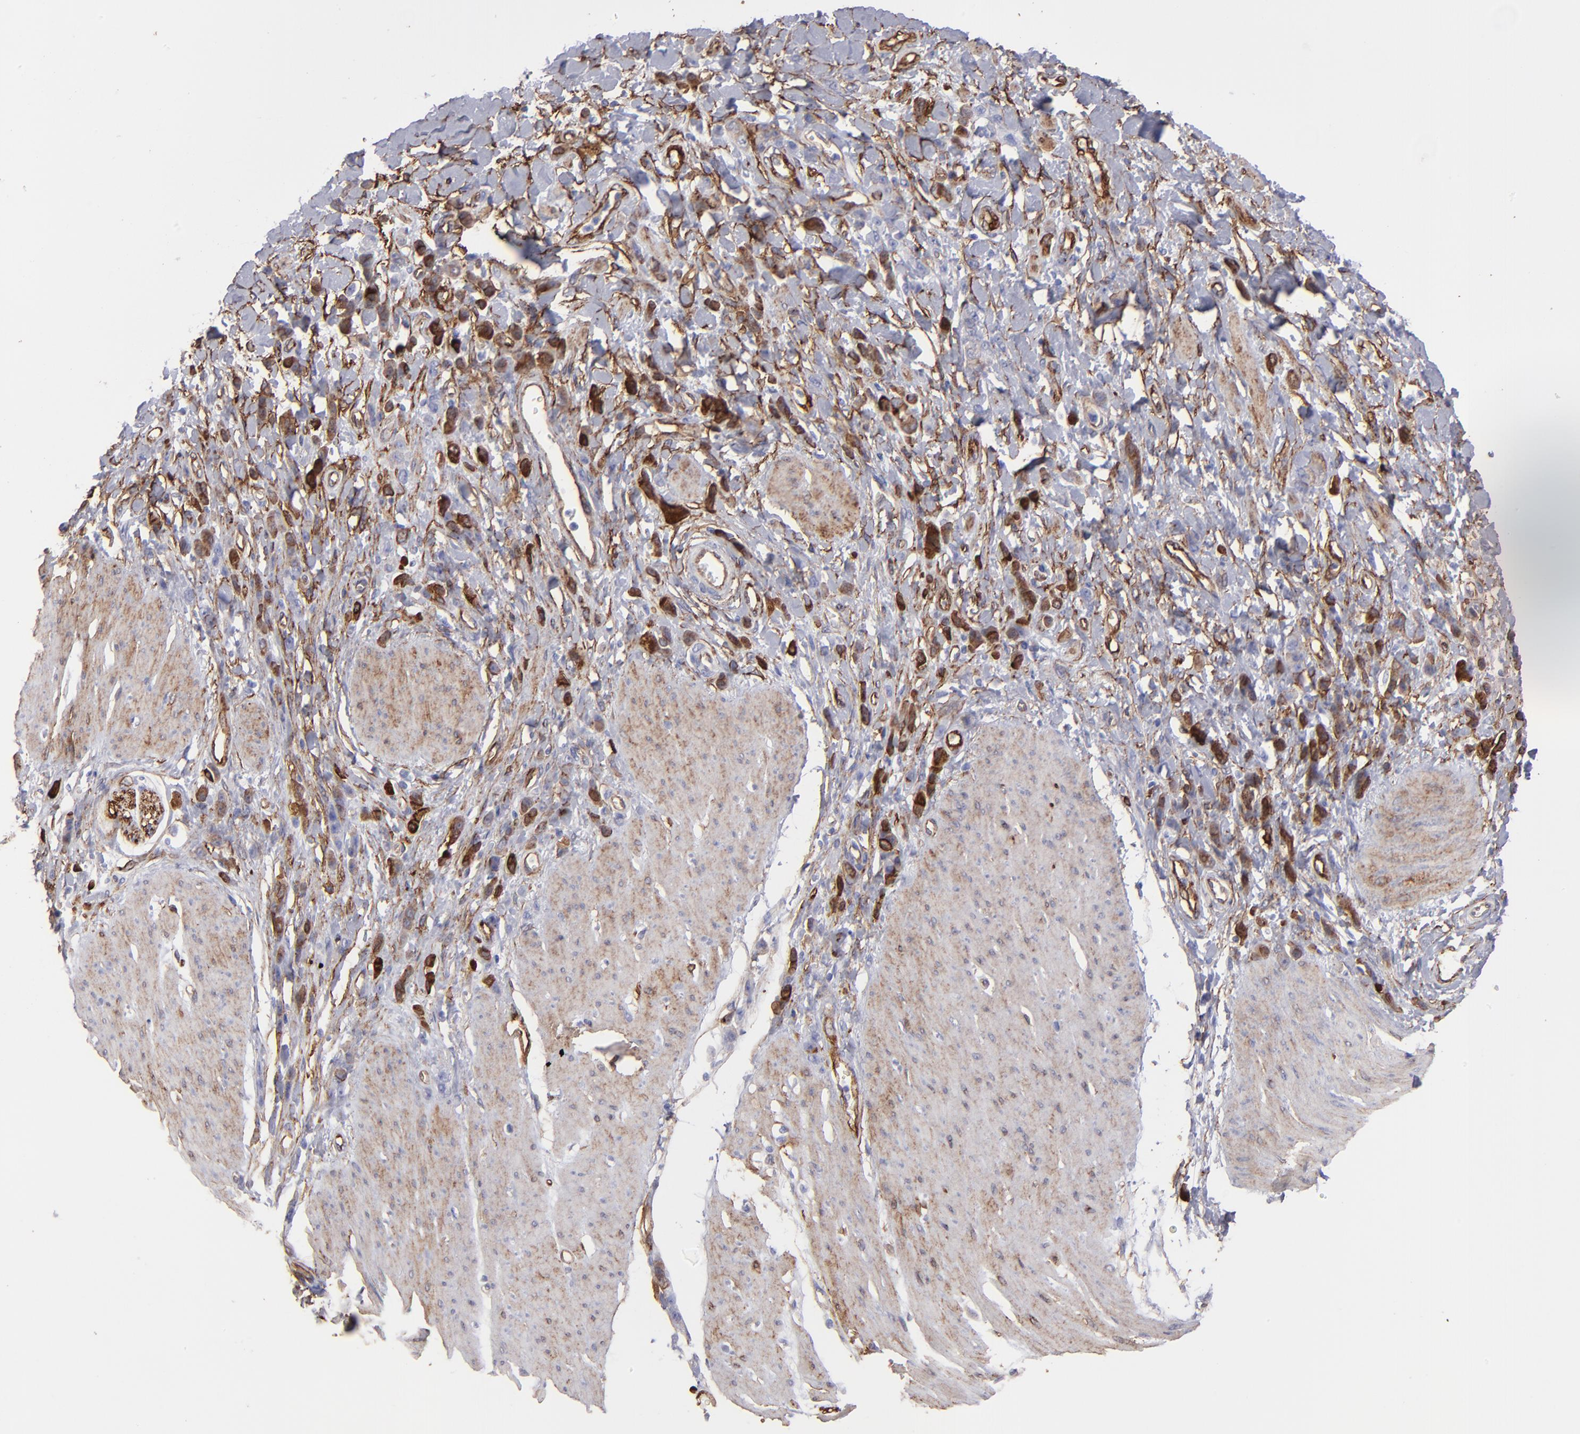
{"staining": {"intensity": "weak", "quantity": "25%-75%", "location": "cytoplasmic/membranous"}, "tissue": "stomach cancer", "cell_type": "Tumor cells", "image_type": "cancer", "snomed": [{"axis": "morphology", "description": "Normal tissue, NOS"}, {"axis": "morphology", "description": "Adenocarcinoma, NOS"}, {"axis": "topography", "description": "Stomach"}], "caption": "Brown immunohistochemical staining in human stomach adenocarcinoma reveals weak cytoplasmic/membranous staining in about 25%-75% of tumor cells.", "gene": "AHNAK2", "patient": {"sex": "male", "age": 82}}